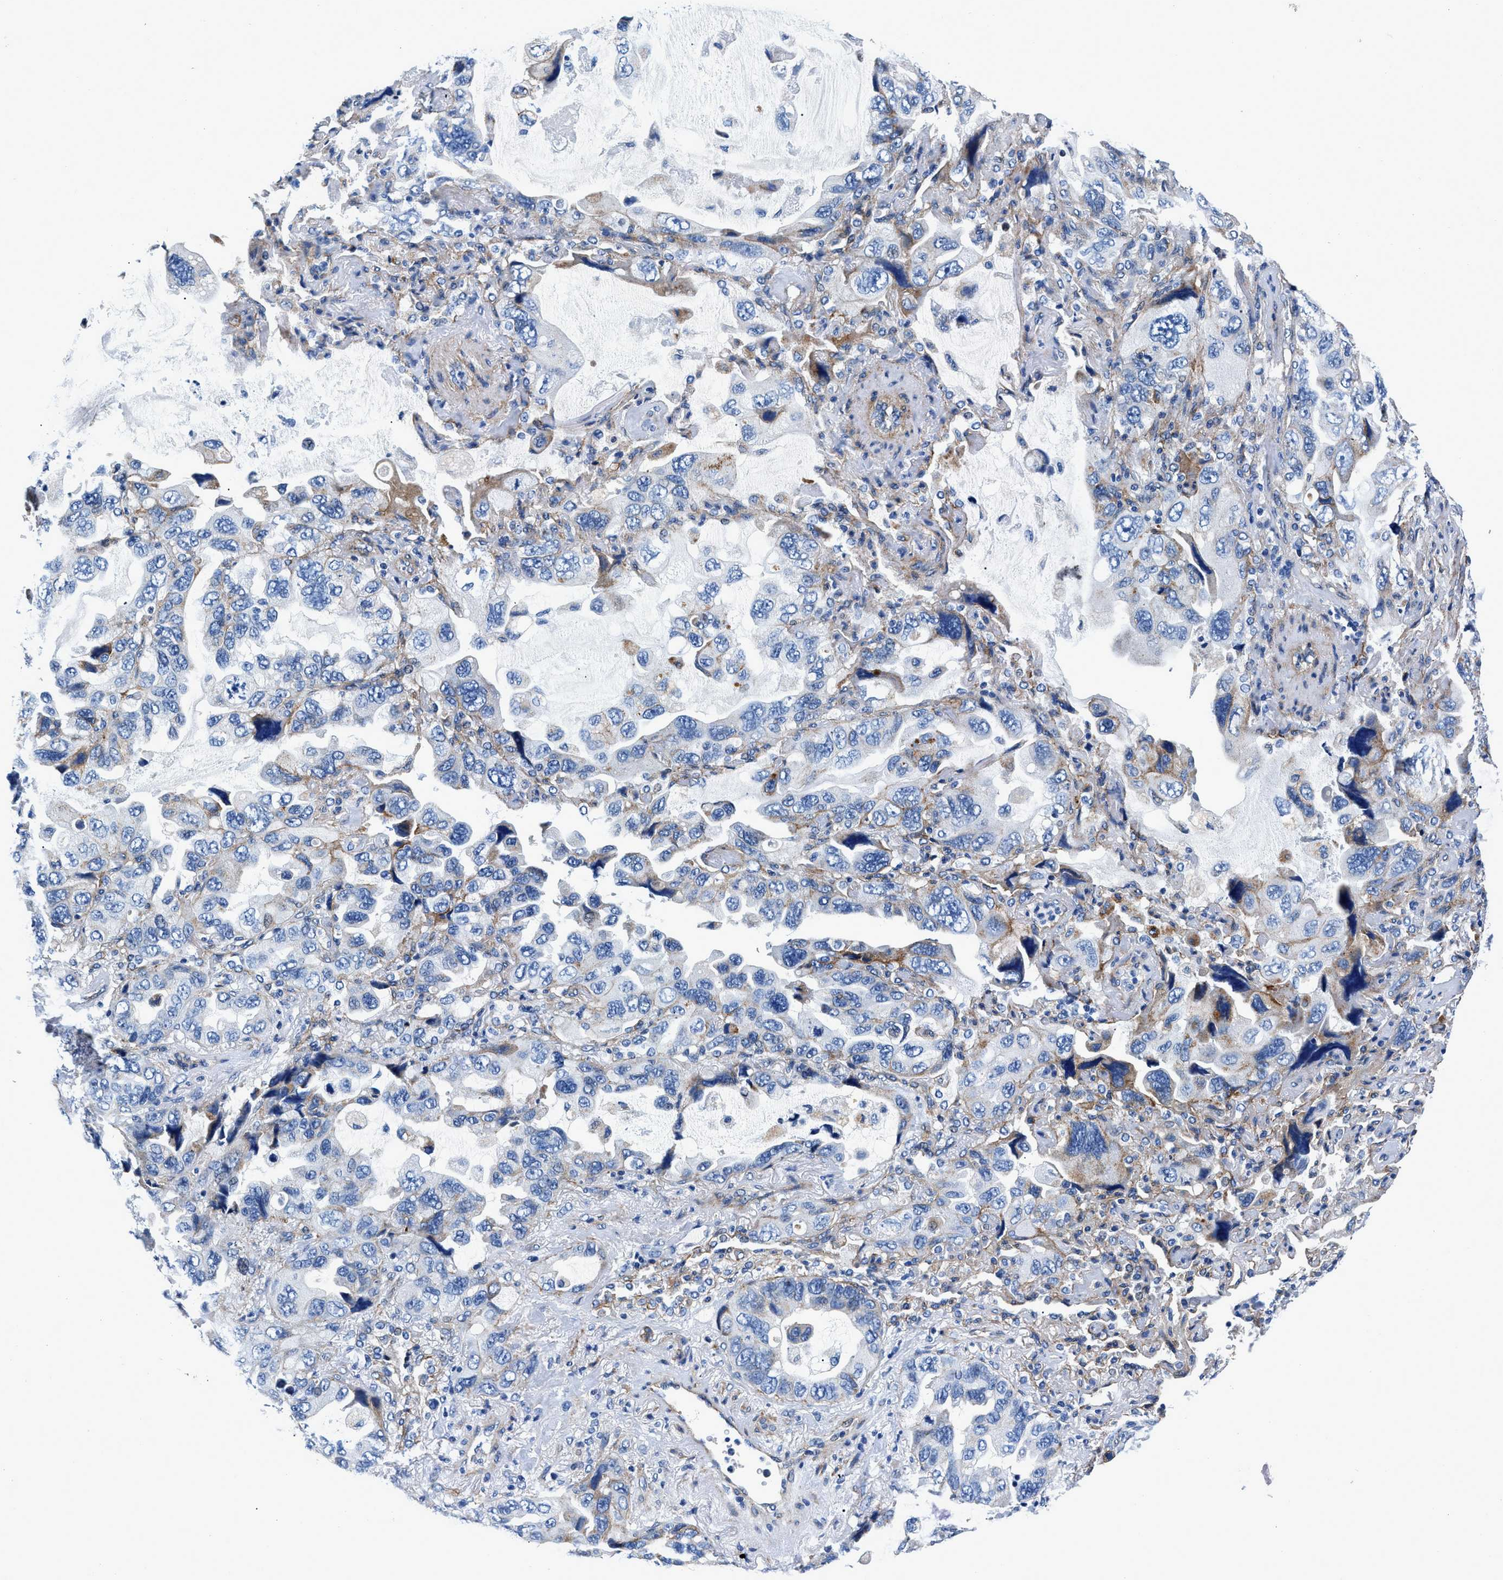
{"staining": {"intensity": "negative", "quantity": "none", "location": "none"}, "tissue": "lung cancer", "cell_type": "Tumor cells", "image_type": "cancer", "snomed": [{"axis": "morphology", "description": "Squamous cell carcinoma, NOS"}, {"axis": "topography", "description": "Lung"}], "caption": "Image shows no protein staining in tumor cells of lung cancer tissue. The staining is performed using DAB (3,3'-diaminobenzidine) brown chromogen with nuclei counter-stained in using hematoxylin.", "gene": "DAG1", "patient": {"sex": "female", "age": 73}}